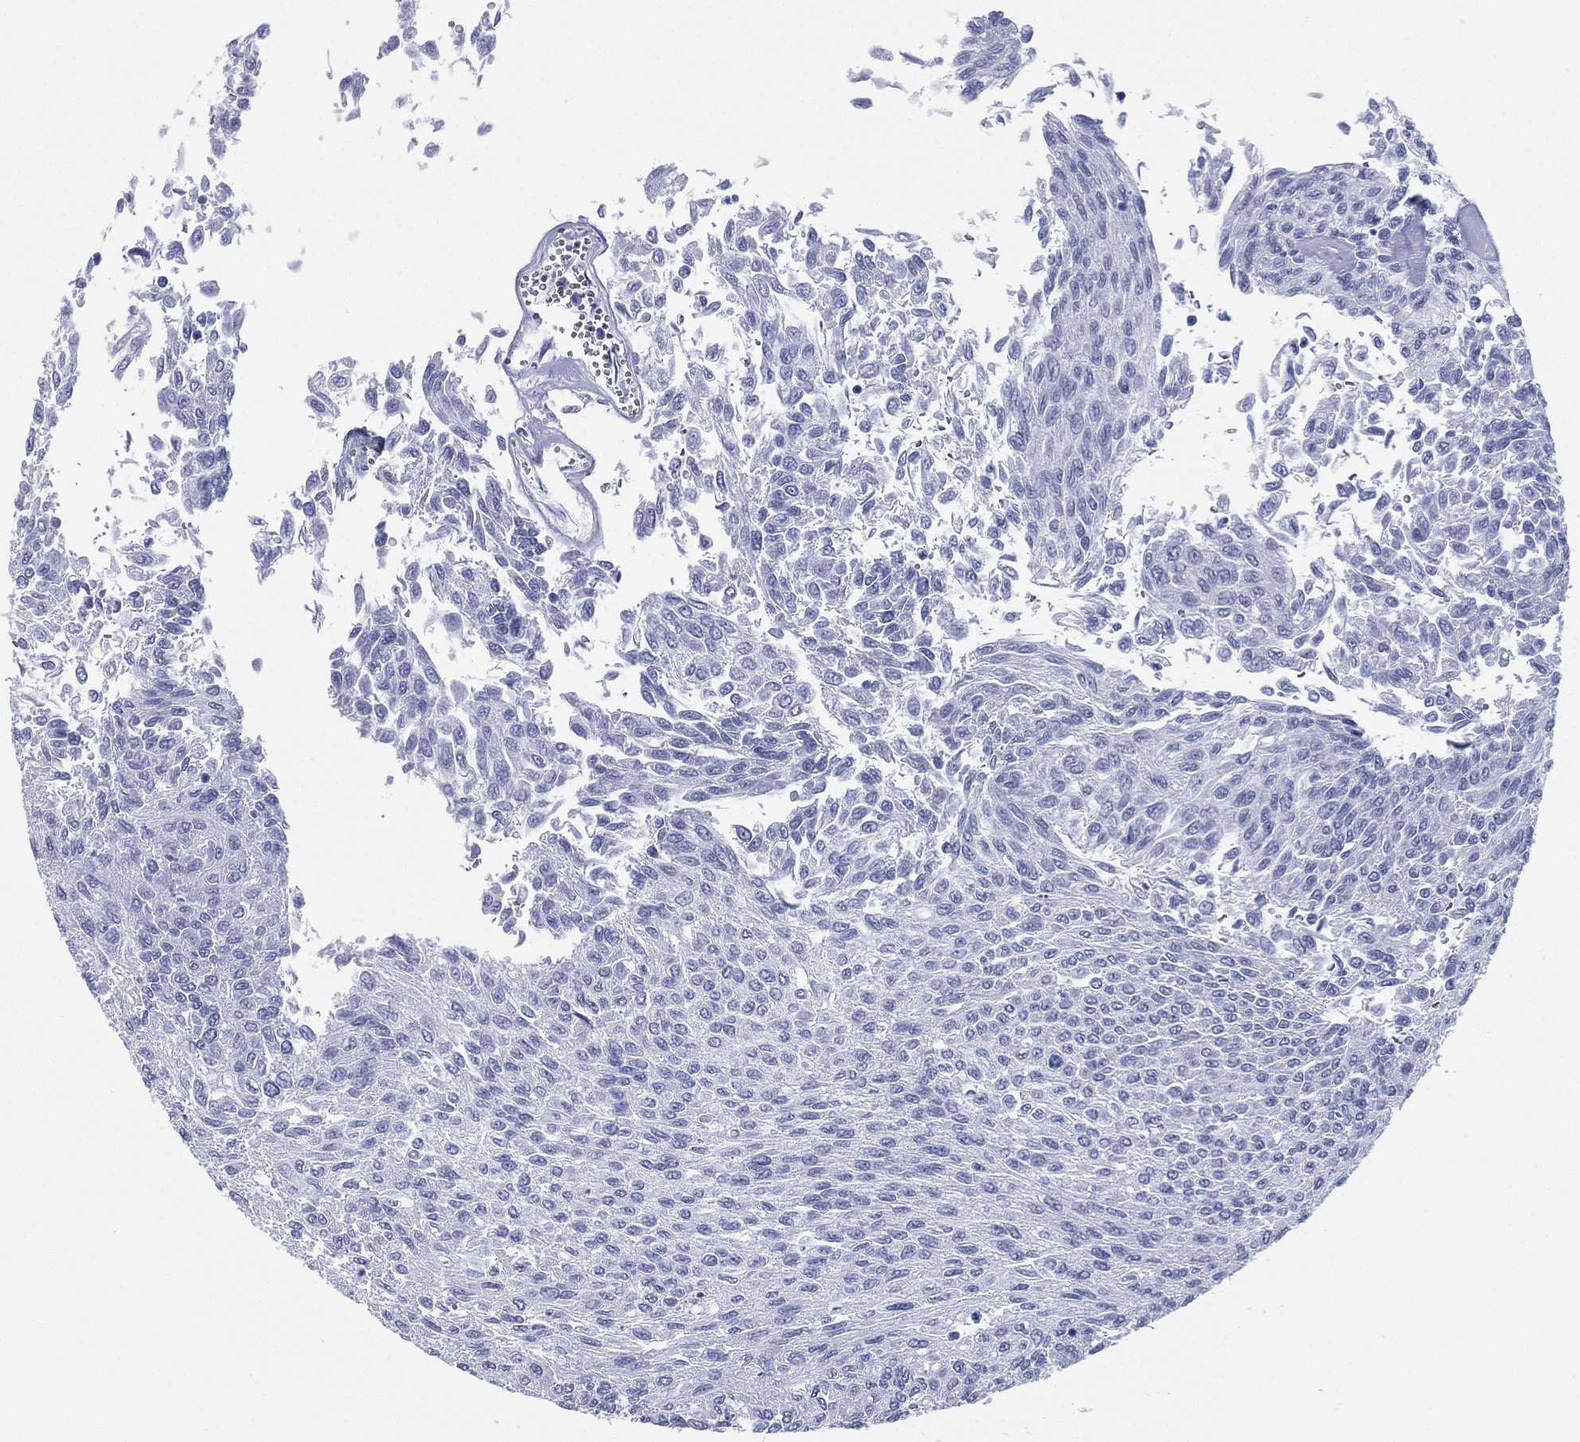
{"staining": {"intensity": "negative", "quantity": "none", "location": "none"}, "tissue": "urothelial cancer", "cell_type": "Tumor cells", "image_type": "cancer", "snomed": [{"axis": "morphology", "description": "Urothelial carcinoma, Low grade"}, {"axis": "topography", "description": "Urinary bladder"}], "caption": "An image of urothelial carcinoma (low-grade) stained for a protein displays no brown staining in tumor cells. (DAB (3,3'-diaminobenzidine) immunohistochemistry (IHC) visualized using brightfield microscopy, high magnification).", "gene": "RSPH4A", "patient": {"sex": "male", "age": 78}}